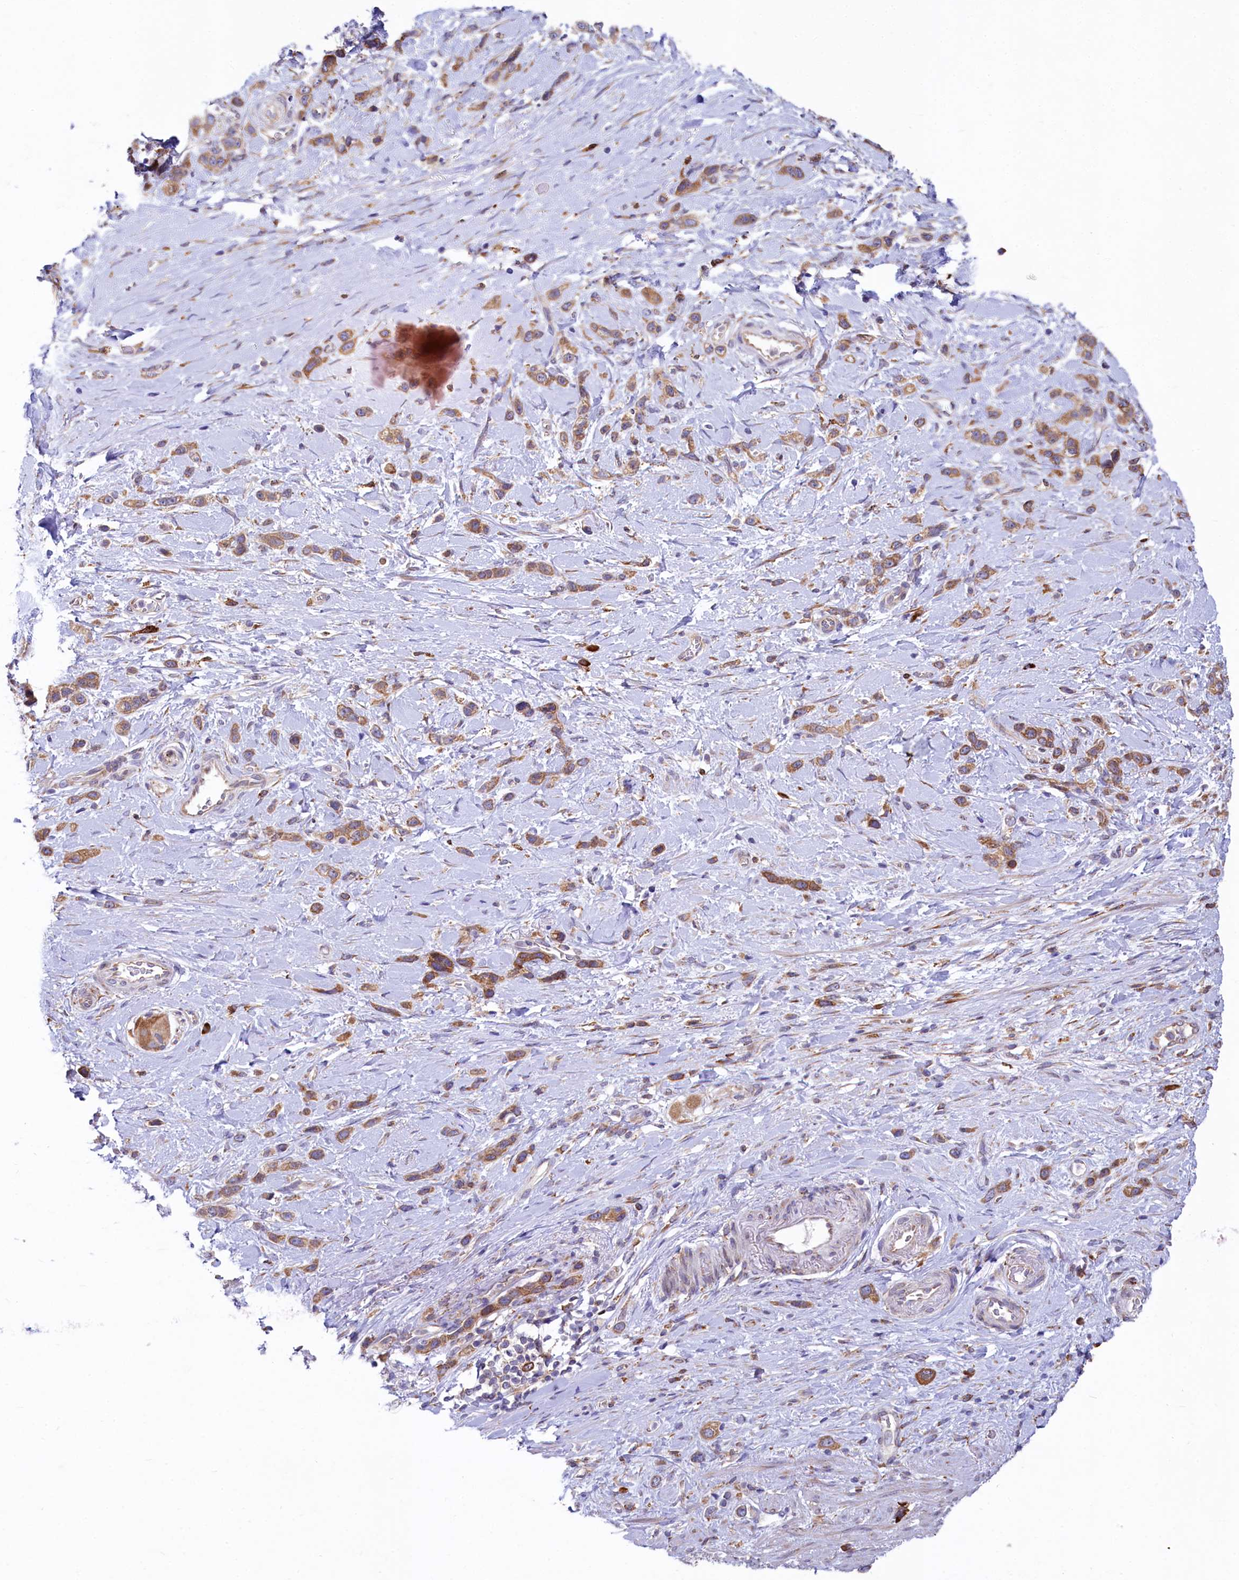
{"staining": {"intensity": "moderate", "quantity": ">75%", "location": "cytoplasmic/membranous"}, "tissue": "stomach cancer", "cell_type": "Tumor cells", "image_type": "cancer", "snomed": [{"axis": "morphology", "description": "Adenocarcinoma, NOS"}, {"axis": "morphology", "description": "Adenocarcinoma, High grade"}, {"axis": "topography", "description": "Stomach, upper"}, {"axis": "topography", "description": "Stomach, lower"}], "caption": "The image displays immunohistochemical staining of stomach cancer. There is moderate cytoplasmic/membranous staining is appreciated in approximately >75% of tumor cells. (IHC, brightfield microscopy, high magnification).", "gene": "CHID1", "patient": {"sex": "female", "age": 65}}